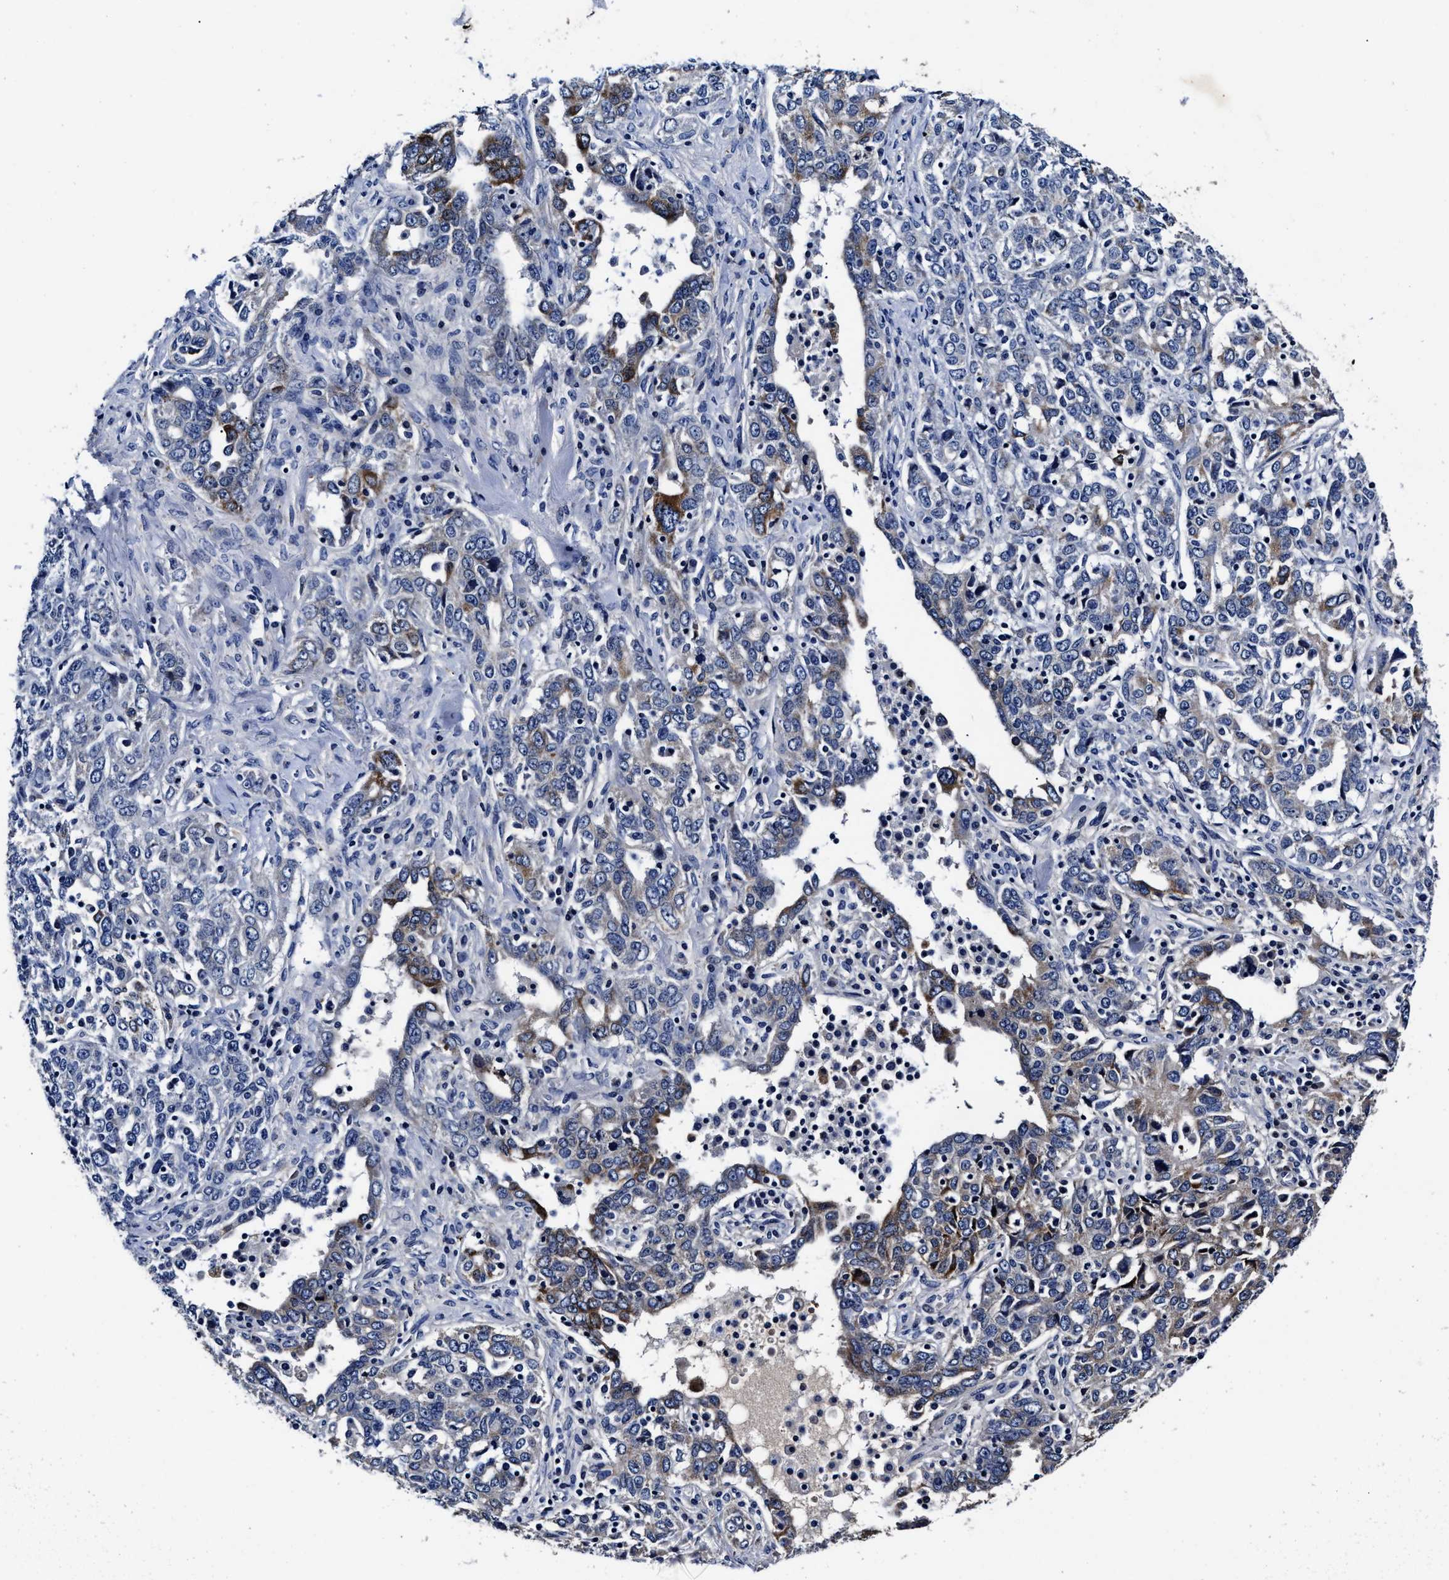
{"staining": {"intensity": "strong", "quantity": "<25%", "location": "cytoplasmic/membranous"}, "tissue": "ovarian cancer", "cell_type": "Tumor cells", "image_type": "cancer", "snomed": [{"axis": "morphology", "description": "Carcinoma, endometroid"}, {"axis": "topography", "description": "Ovary"}], "caption": "Protein expression analysis of human ovarian cancer reveals strong cytoplasmic/membranous staining in approximately <25% of tumor cells.", "gene": "OLFML2A", "patient": {"sex": "female", "age": 62}}